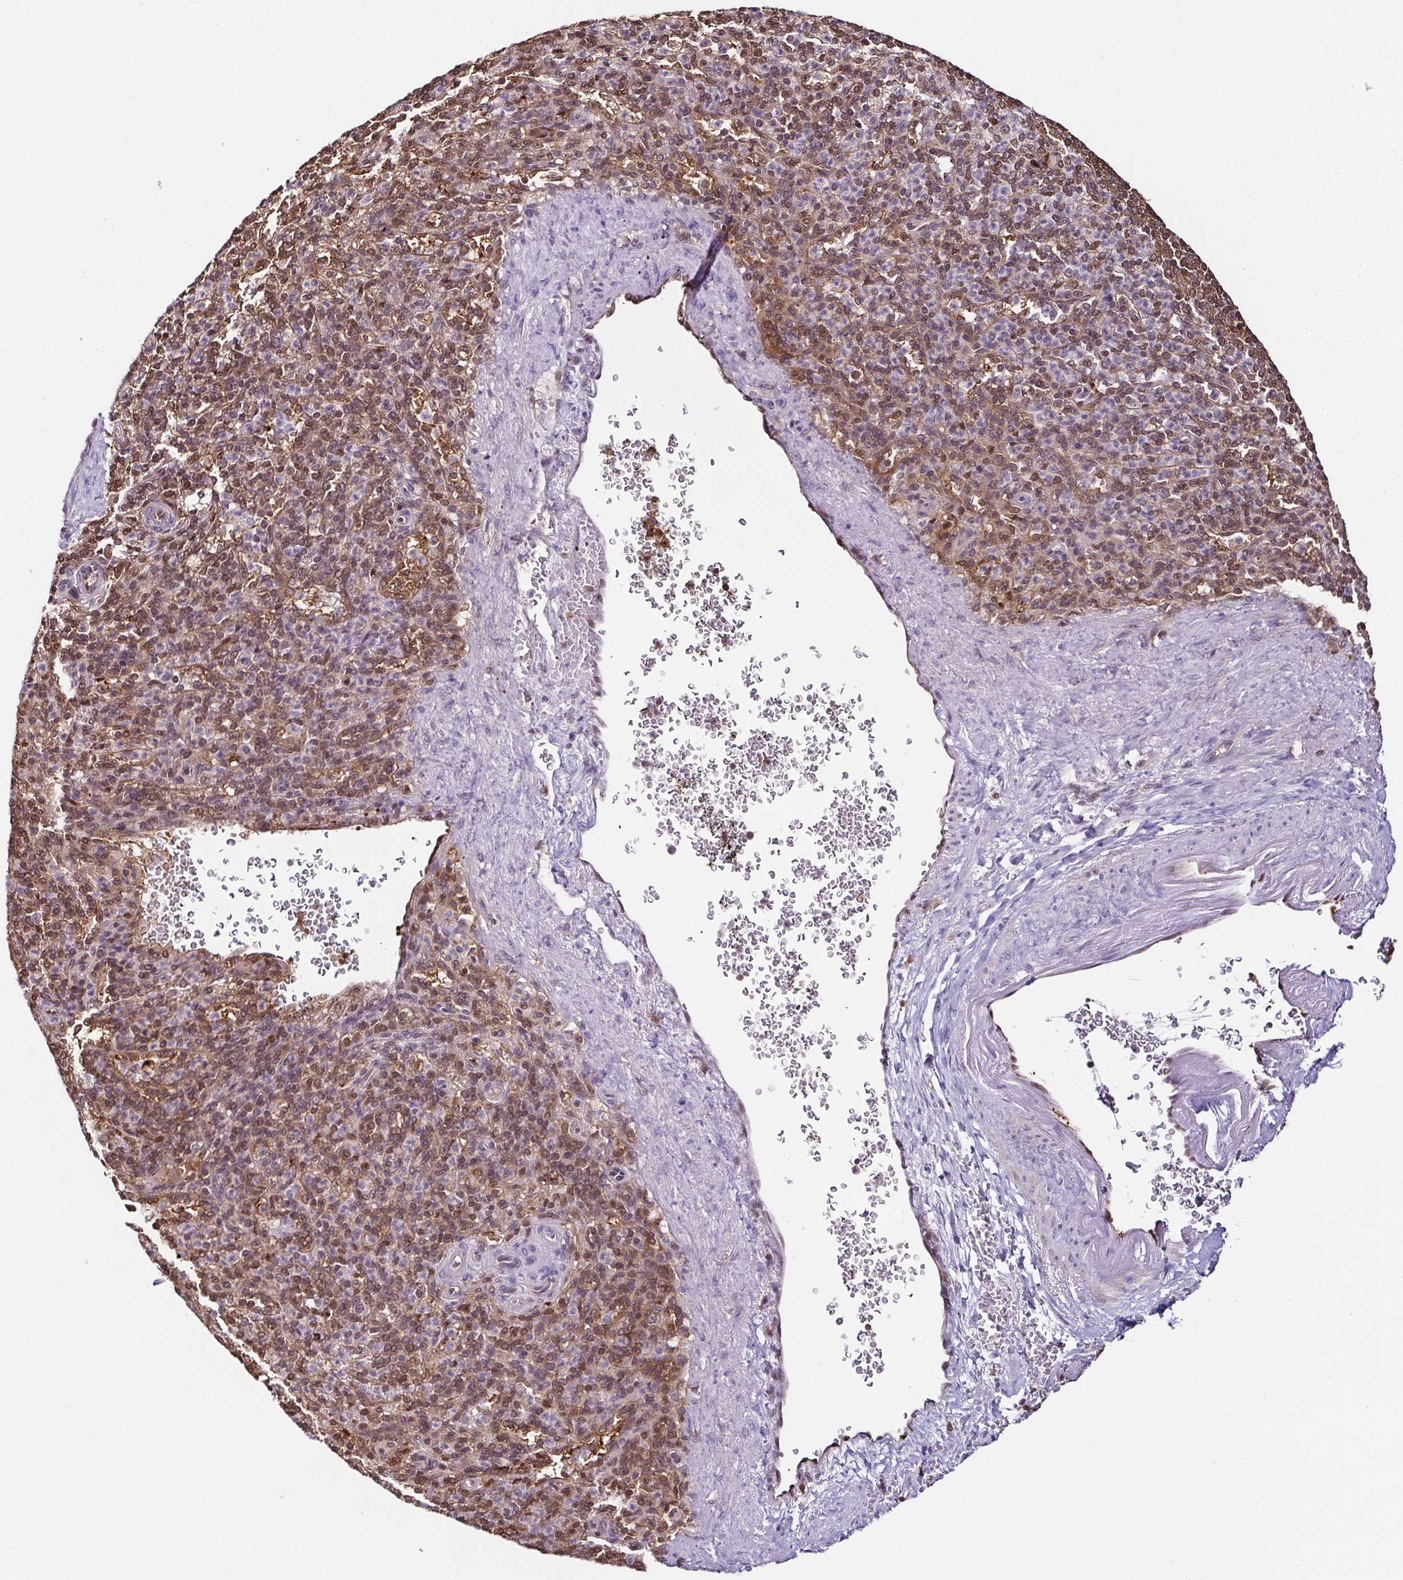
{"staining": {"intensity": "moderate", "quantity": "25%-75%", "location": "nuclear"}, "tissue": "spleen", "cell_type": "Cells in red pulp", "image_type": "normal", "snomed": [{"axis": "morphology", "description": "Normal tissue, NOS"}, {"axis": "topography", "description": "Spleen"}], "caption": "This photomicrograph shows IHC staining of unremarkable human spleen, with medium moderate nuclear staining in approximately 25%-75% of cells in red pulp.", "gene": "PSMB9", "patient": {"sex": "female", "age": 74}}